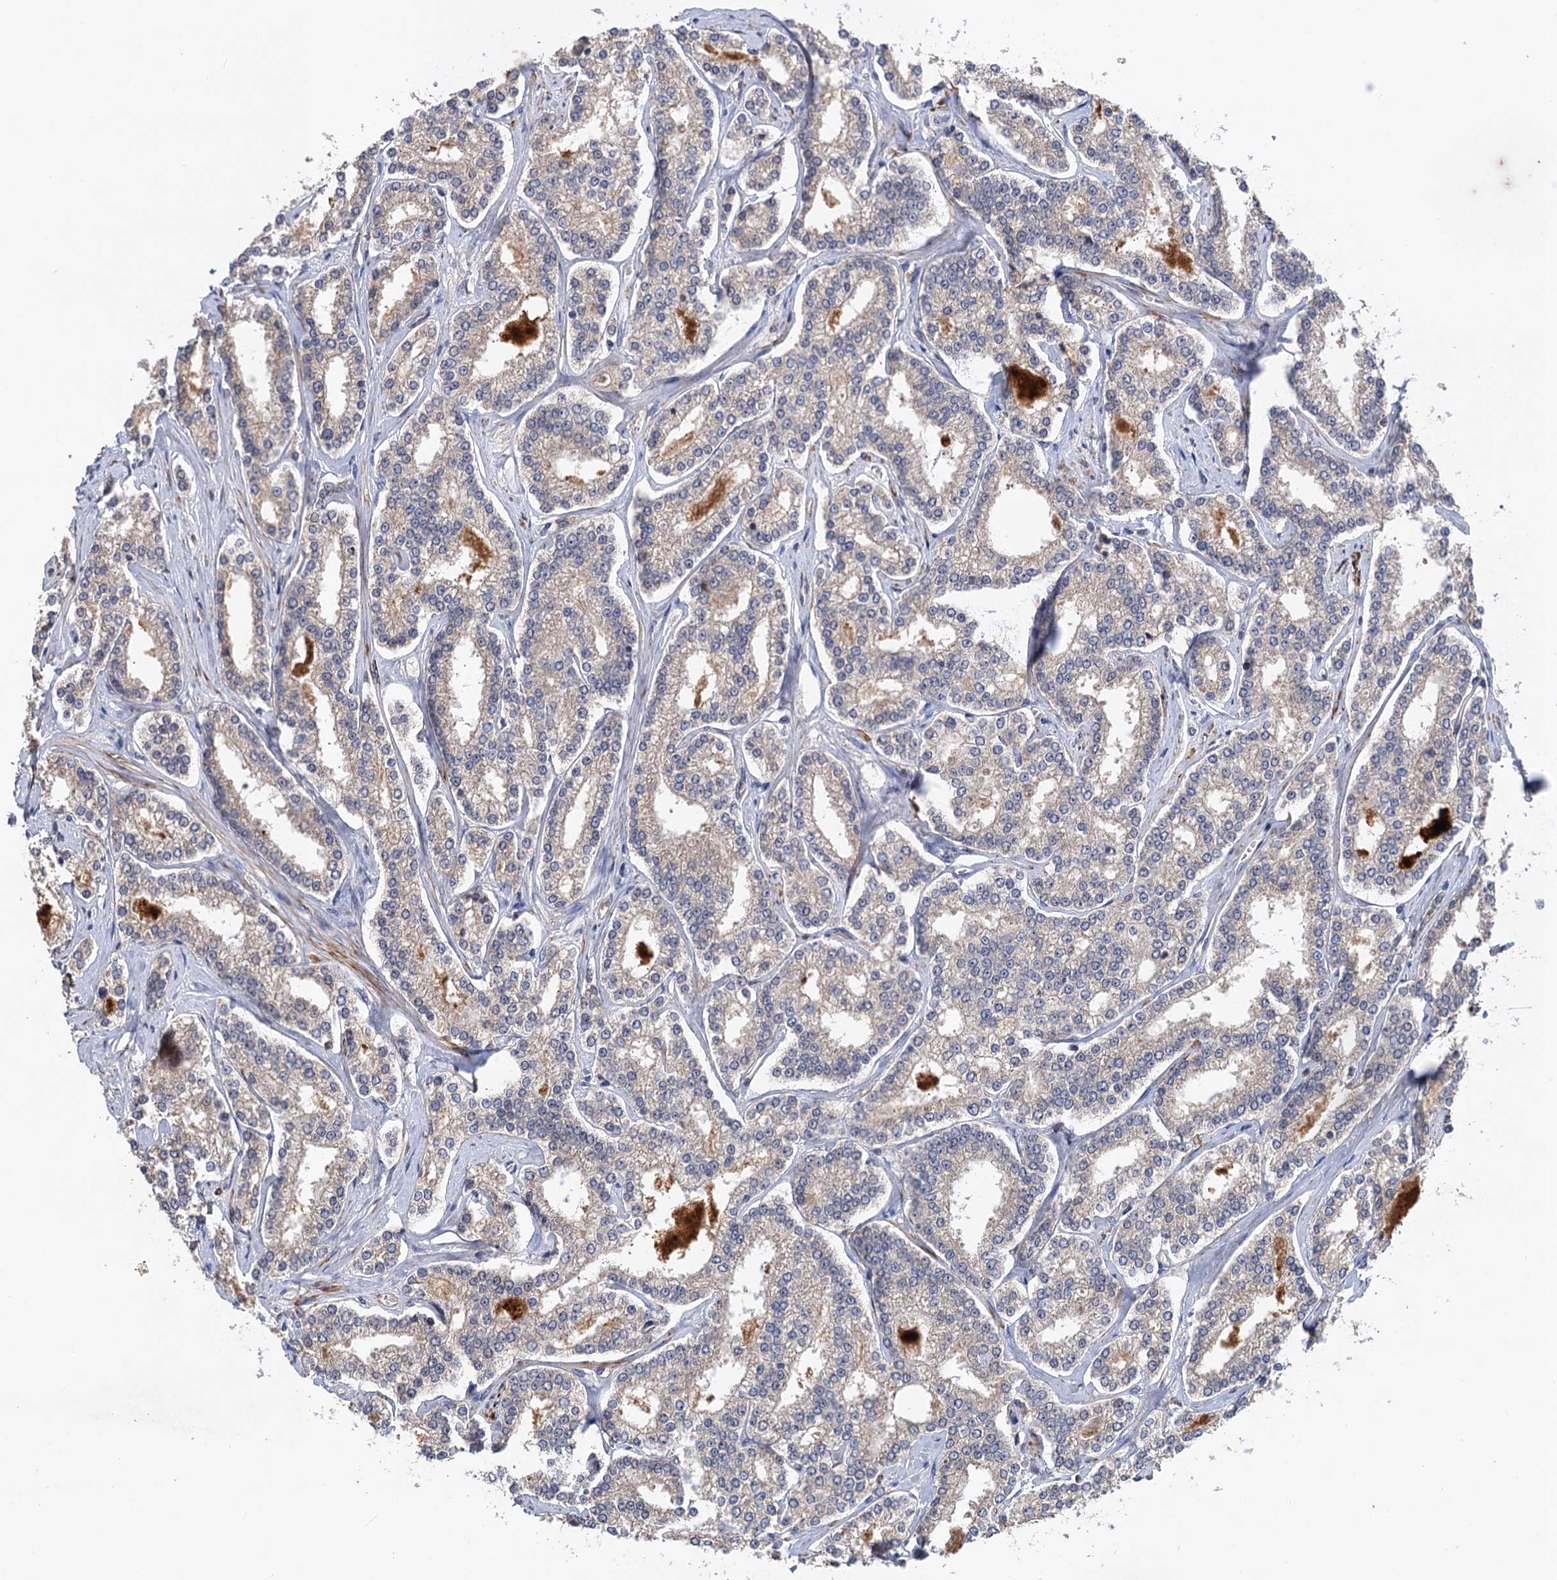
{"staining": {"intensity": "weak", "quantity": "<25%", "location": "cytoplasmic/membranous"}, "tissue": "prostate cancer", "cell_type": "Tumor cells", "image_type": "cancer", "snomed": [{"axis": "morphology", "description": "Normal tissue, NOS"}, {"axis": "morphology", "description": "Adenocarcinoma, High grade"}, {"axis": "topography", "description": "Prostate"}], "caption": "Tumor cells are negative for brown protein staining in prostate adenocarcinoma (high-grade).", "gene": "DGKA", "patient": {"sex": "male", "age": 83}}